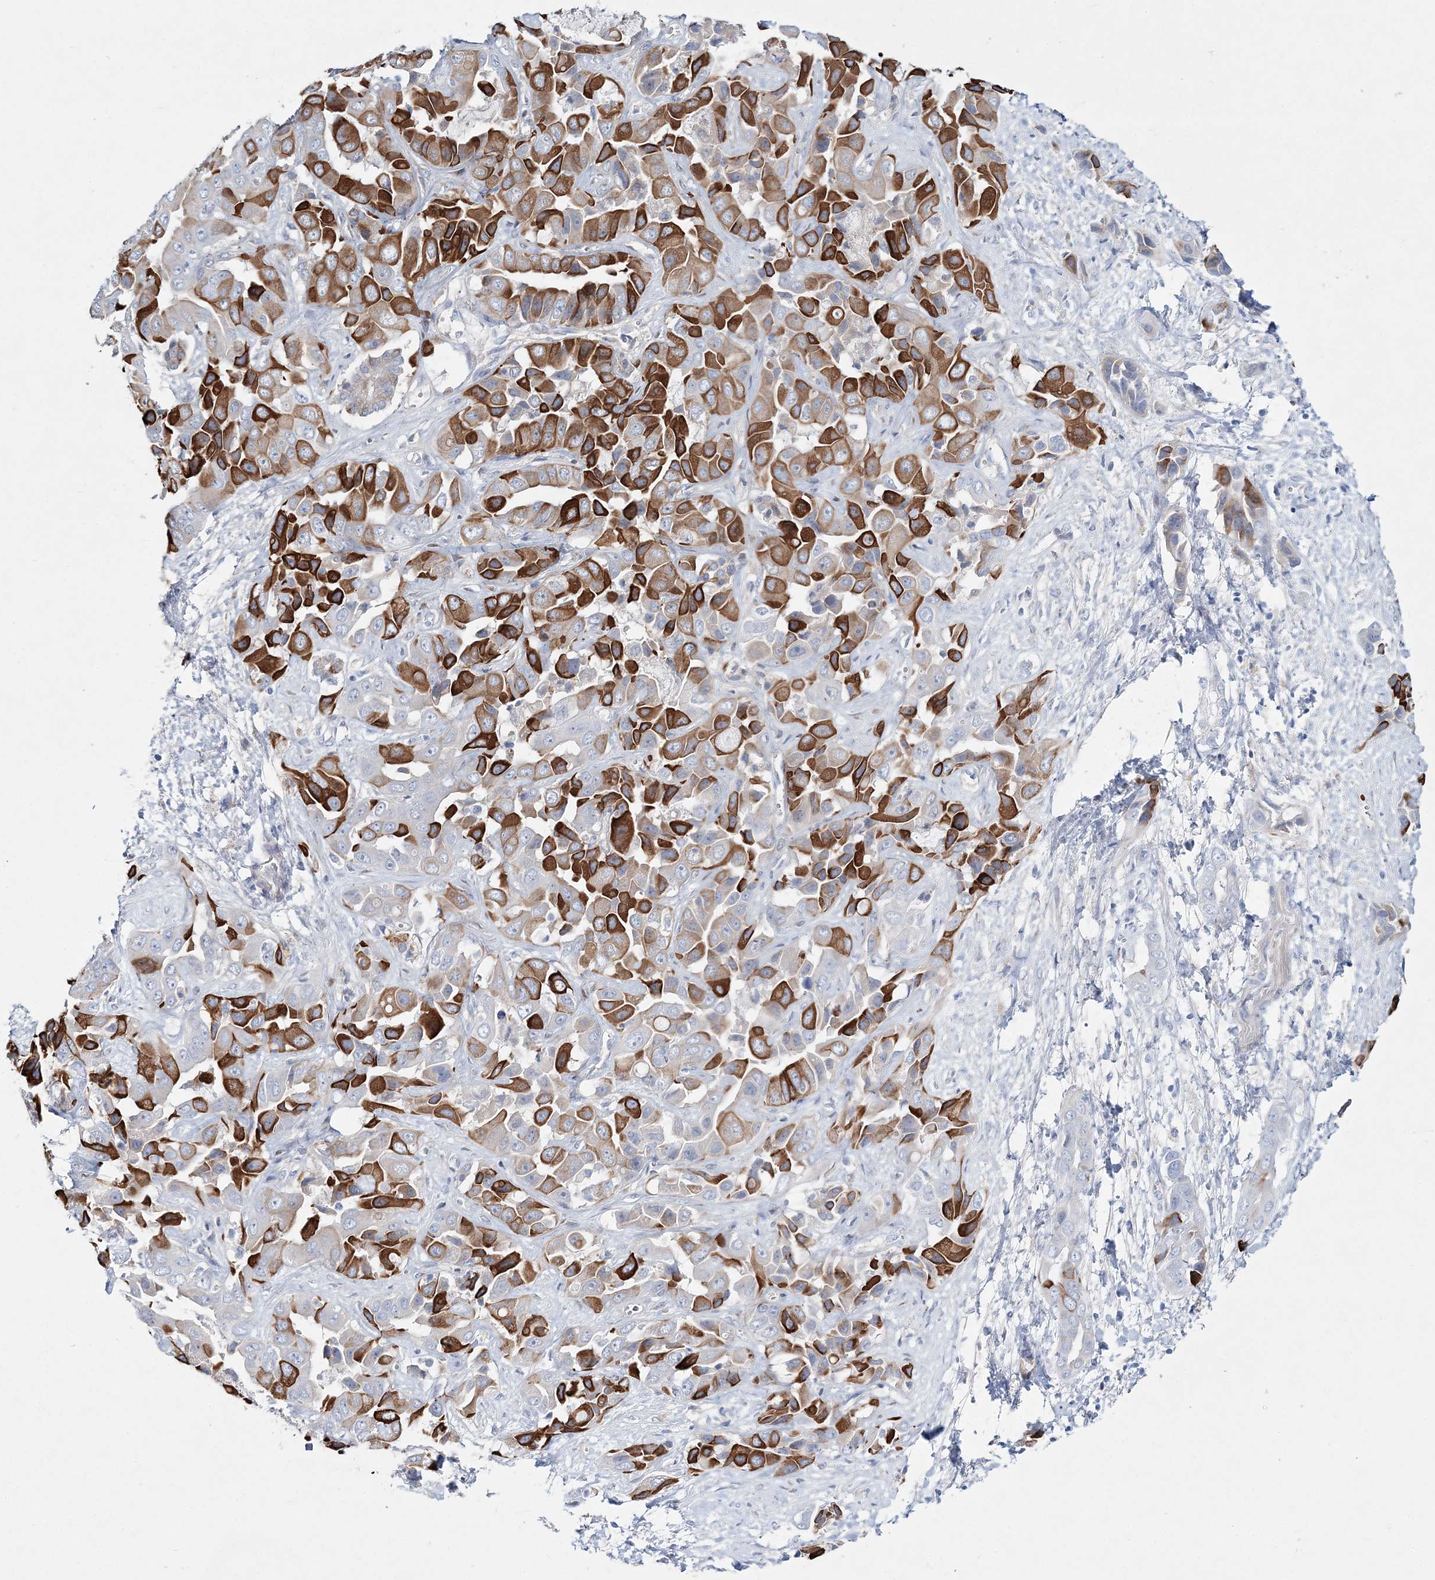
{"staining": {"intensity": "strong", "quantity": "25%-75%", "location": "cytoplasmic/membranous"}, "tissue": "liver cancer", "cell_type": "Tumor cells", "image_type": "cancer", "snomed": [{"axis": "morphology", "description": "Cholangiocarcinoma"}, {"axis": "topography", "description": "Liver"}], "caption": "The image reveals a brown stain indicating the presence of a protein in the cytoplasmic/membranous of tumor cells in liver cancer.", "gene": "ADGRL1", "patient": {"sex": "female", "age": 52}}